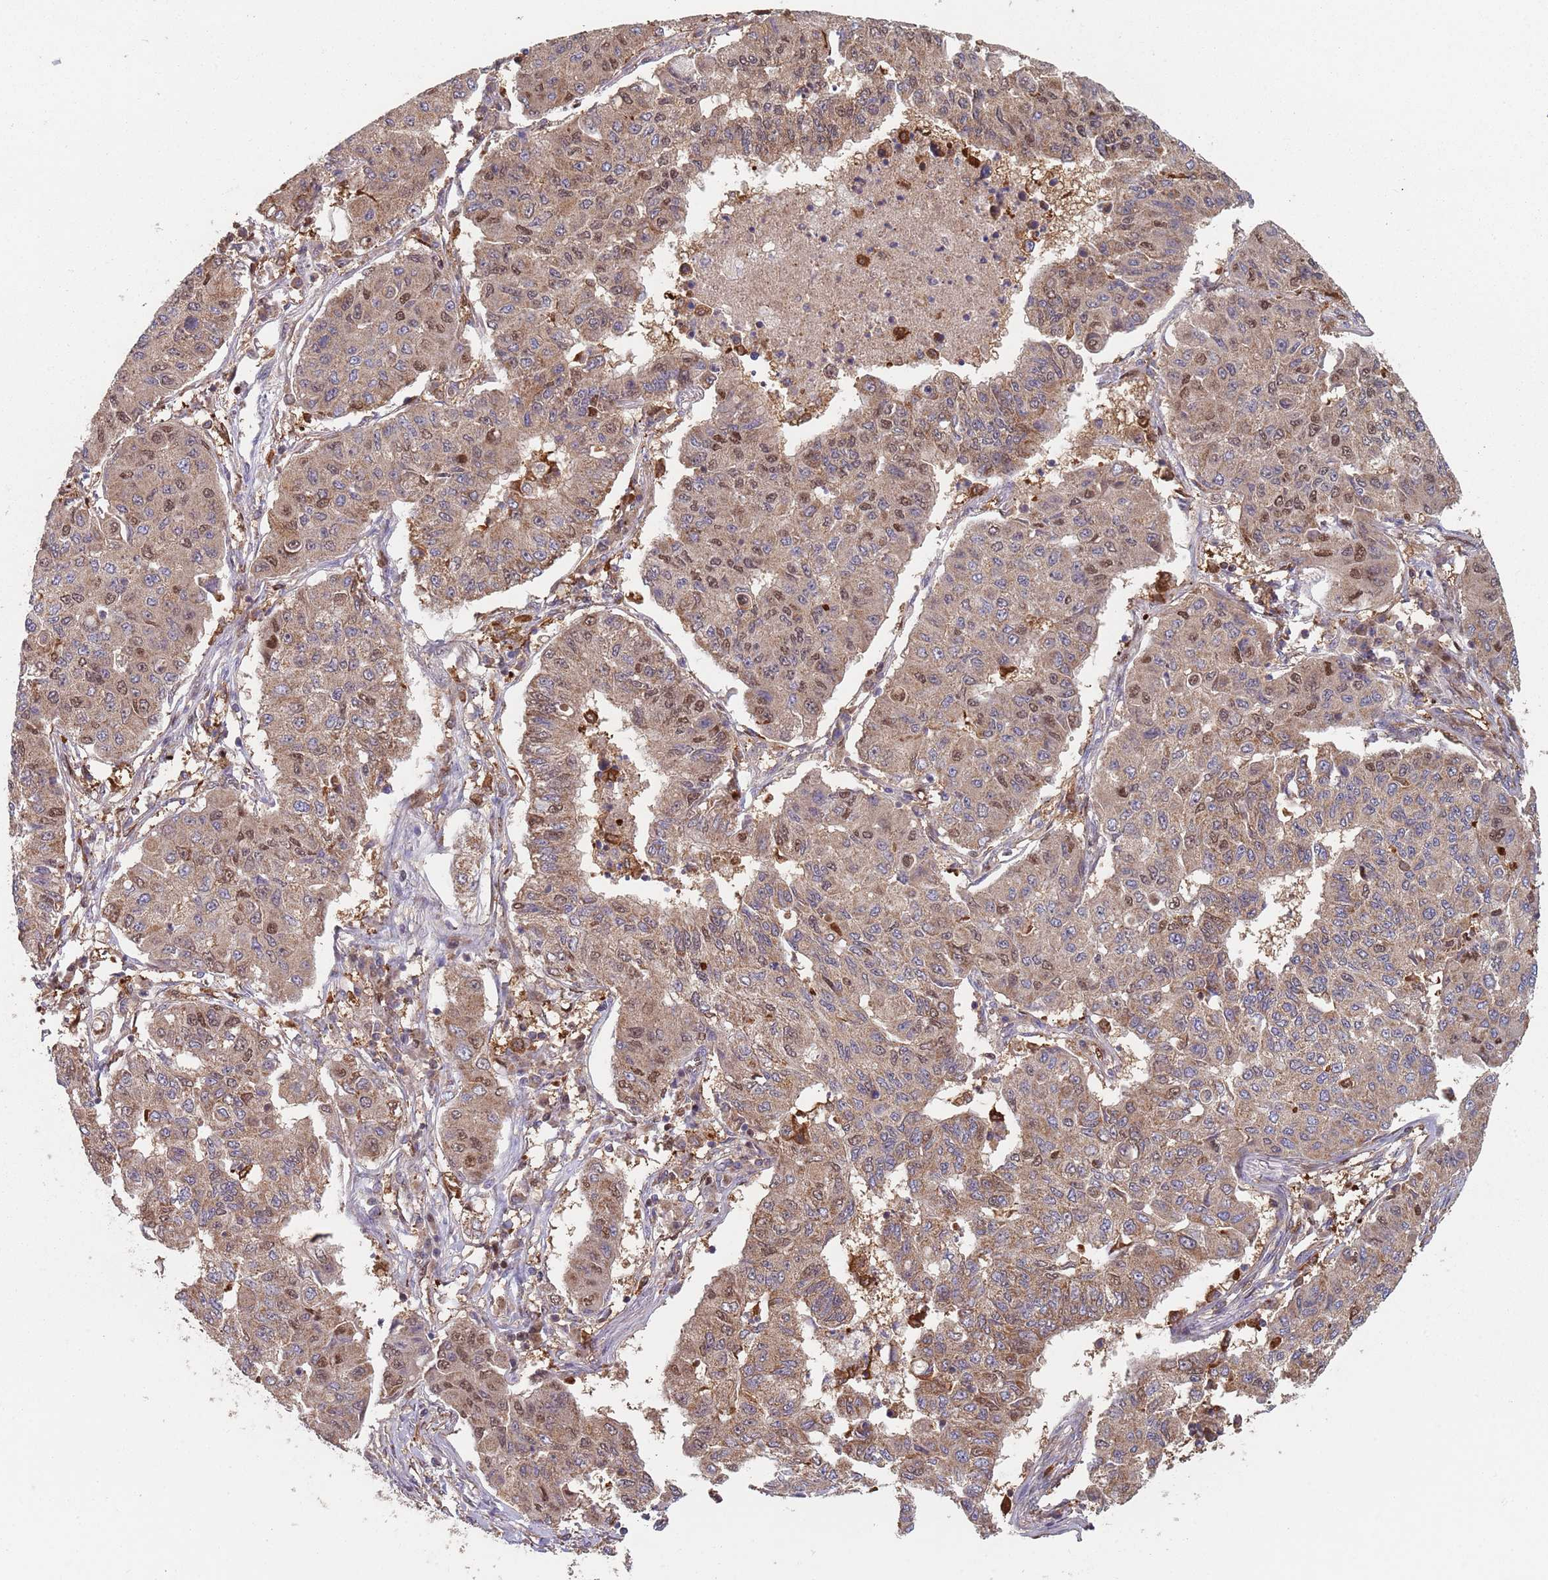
{"staining": {"intensity": "moderate", "quantity": ">75%", "location": "cytoplasmic/membranous"}, "tissue": "lung cancer", "cell_type": "Tumor cells", "image_type": "cancer", "snomed": [{"axis": "morphology", "description": "Squamous cell carcinoma, NOS"}, {"axis": "topography", "description": "Lung"}], "caption": "Tumor cells show medium levels of moderate cytoplasmic/membranous staining in about >75% of cells in lung squamous cell carcinoma.", "gene": "GDI2", "patient": {"sex": "male", "age": 74}}